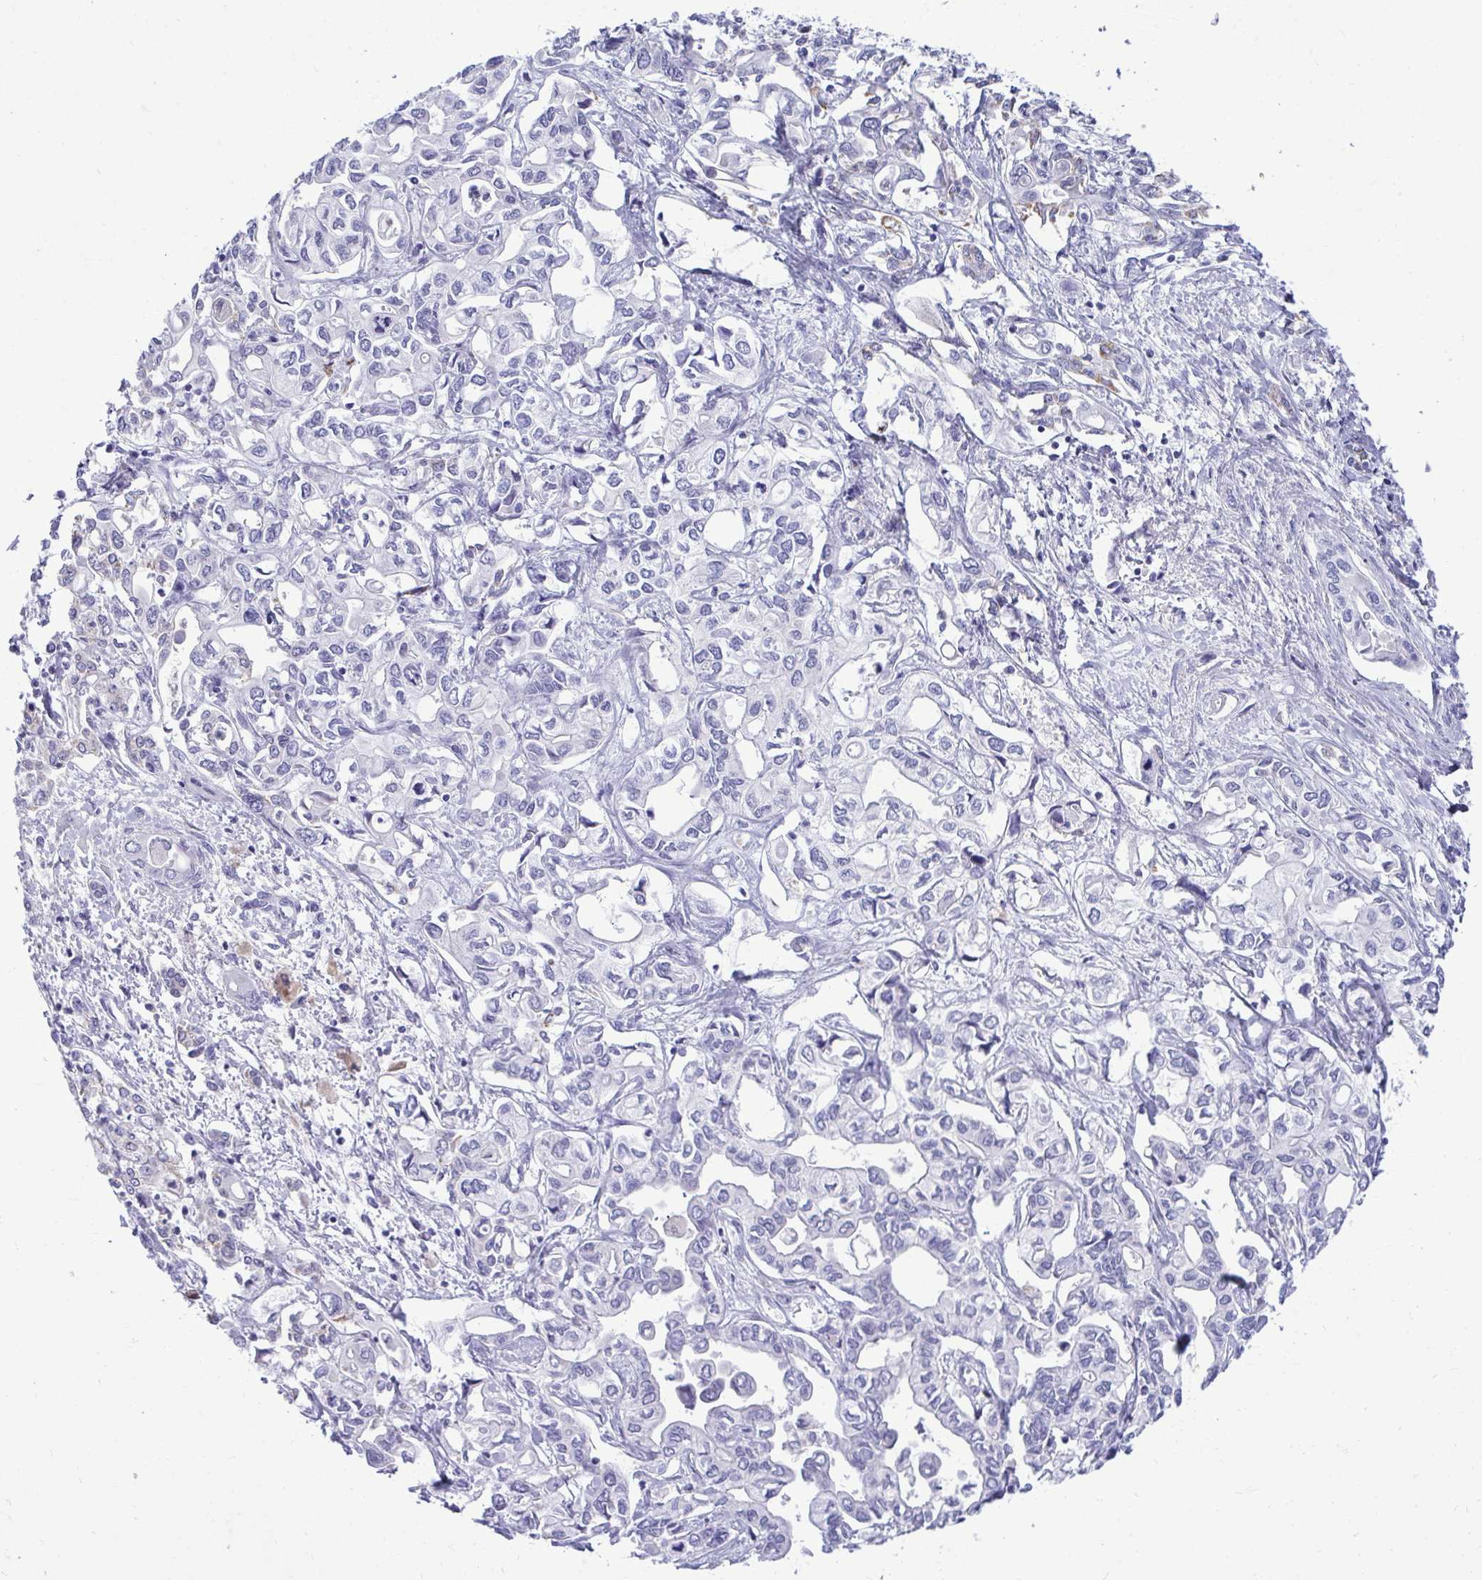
{"staining": {"intensity": "negative", "quantity": "none", "location": "none"}, "tissue": "liver cancer", "cell_type": "Tumor cells", "image_type": "cancer", "snomed": [{"axis": "morphology", "description": "Cholangiocarcinoma"}, {"axis": "topography", "description": "Liver"}], "caption": "Immunohistochemistry (IHC) of cholangiocarcinoma (liver) exhibits no staining in tumor cells.", "gene": "AIG1", "patient": {"sex": "female", "age": 64}}